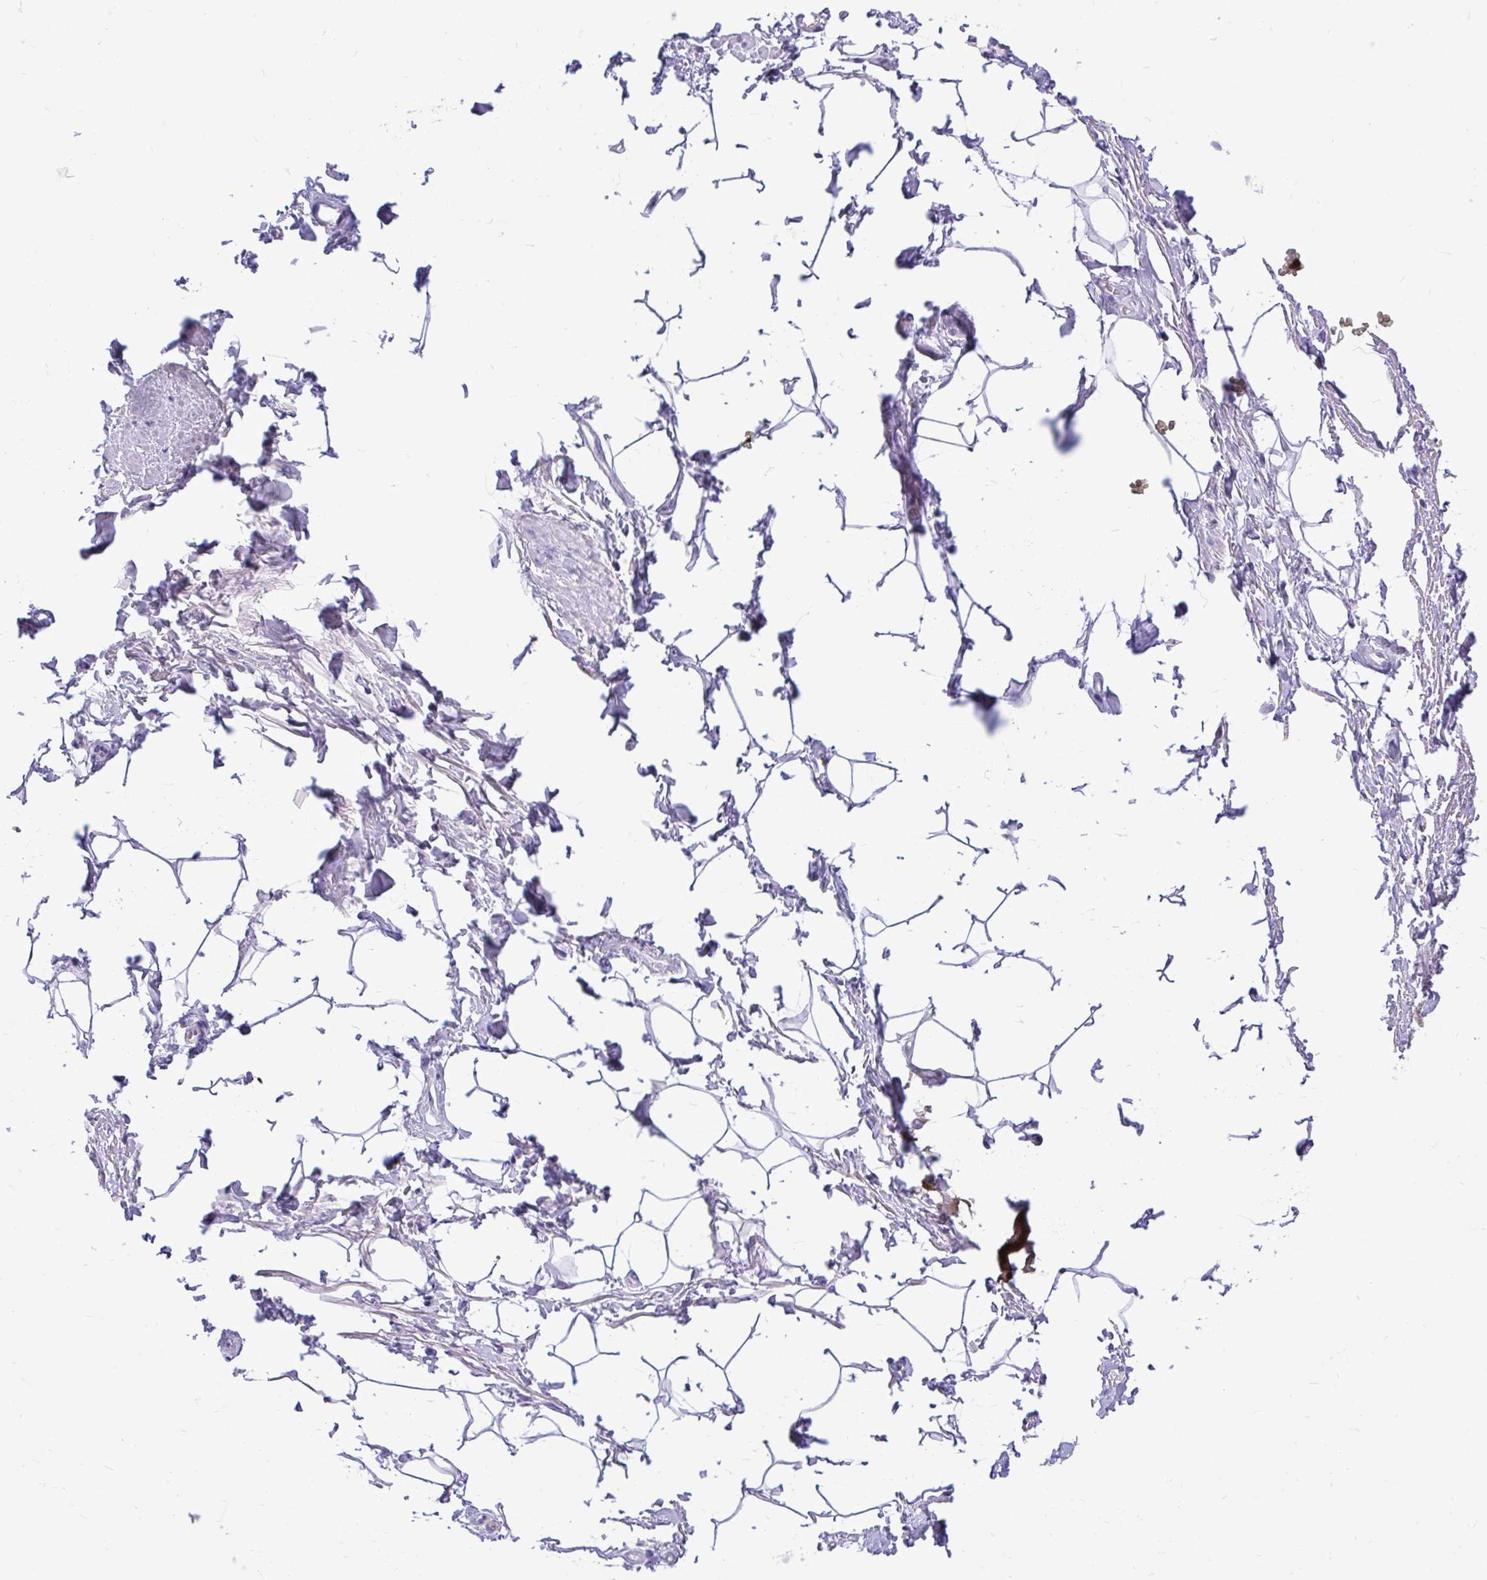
{"staining": {"intensity": "negative", "quantity": "none", "location": "none"}, "tissue": "adipose tissue", "cell_type": "Adipocytes", "image_type": "normal", "snomed": [{"axis": "morphology", "description": "Normal tissue, NOS"}, {"axis": "topography", "description": "Peripheral nerve tissue"}], "caption": "High power microscopy micrograph of an IHC photomicrograph of normal adipose tissue, revealing no significant staining in adipocytes. The staining is performed using DAB (3,3'-diaminobenzidine) brown chromogen with nuclei counter-stained in using hematoxylin.", "gene": "CDC20", "patient": {"sex": "male", "age": 51}}